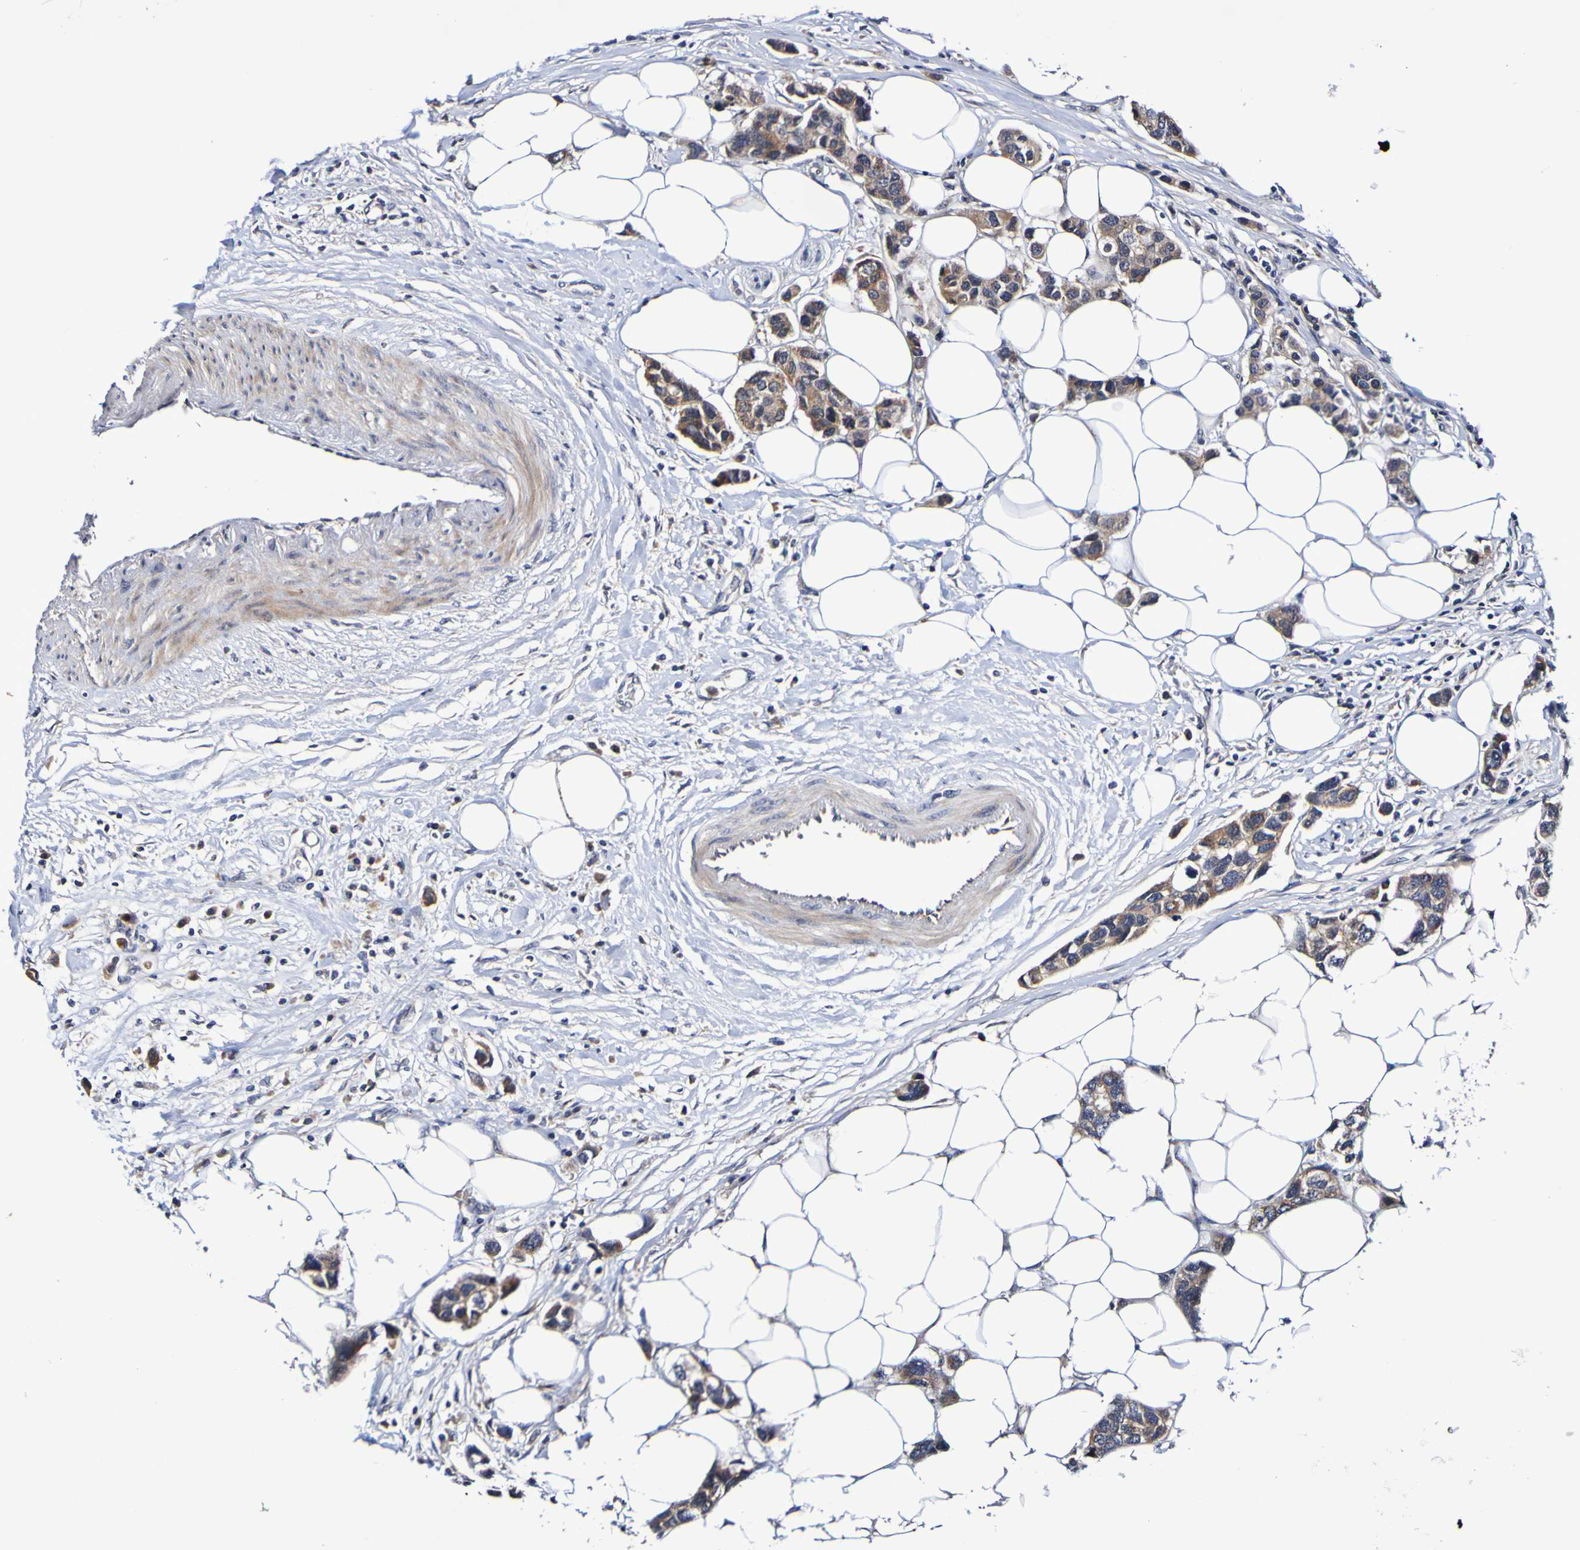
{"staining": {"intensity": "moderate", "quantity": ">75%", "location": "cytoplasmic/membranous"}, "tissue": "breast cancer", "cell_type": "Tumor cells", "image_type": "cancer", "snomed": [{"axis": "morphology", "description": "Normal tissue, NOS"}, {"axis": "morphology", "description": "Duct carcinoma"}, {"axis": "topography", "description": "Breast"}], "caption": "Brown immunohistochemical staining in intraductal carcinoma (breast) shows moderate cytoplasmic/membranous staining in about >75% of tumor cells.", "gene": "PTP4A2", "patient": {"sex": "female", "age": 50}}